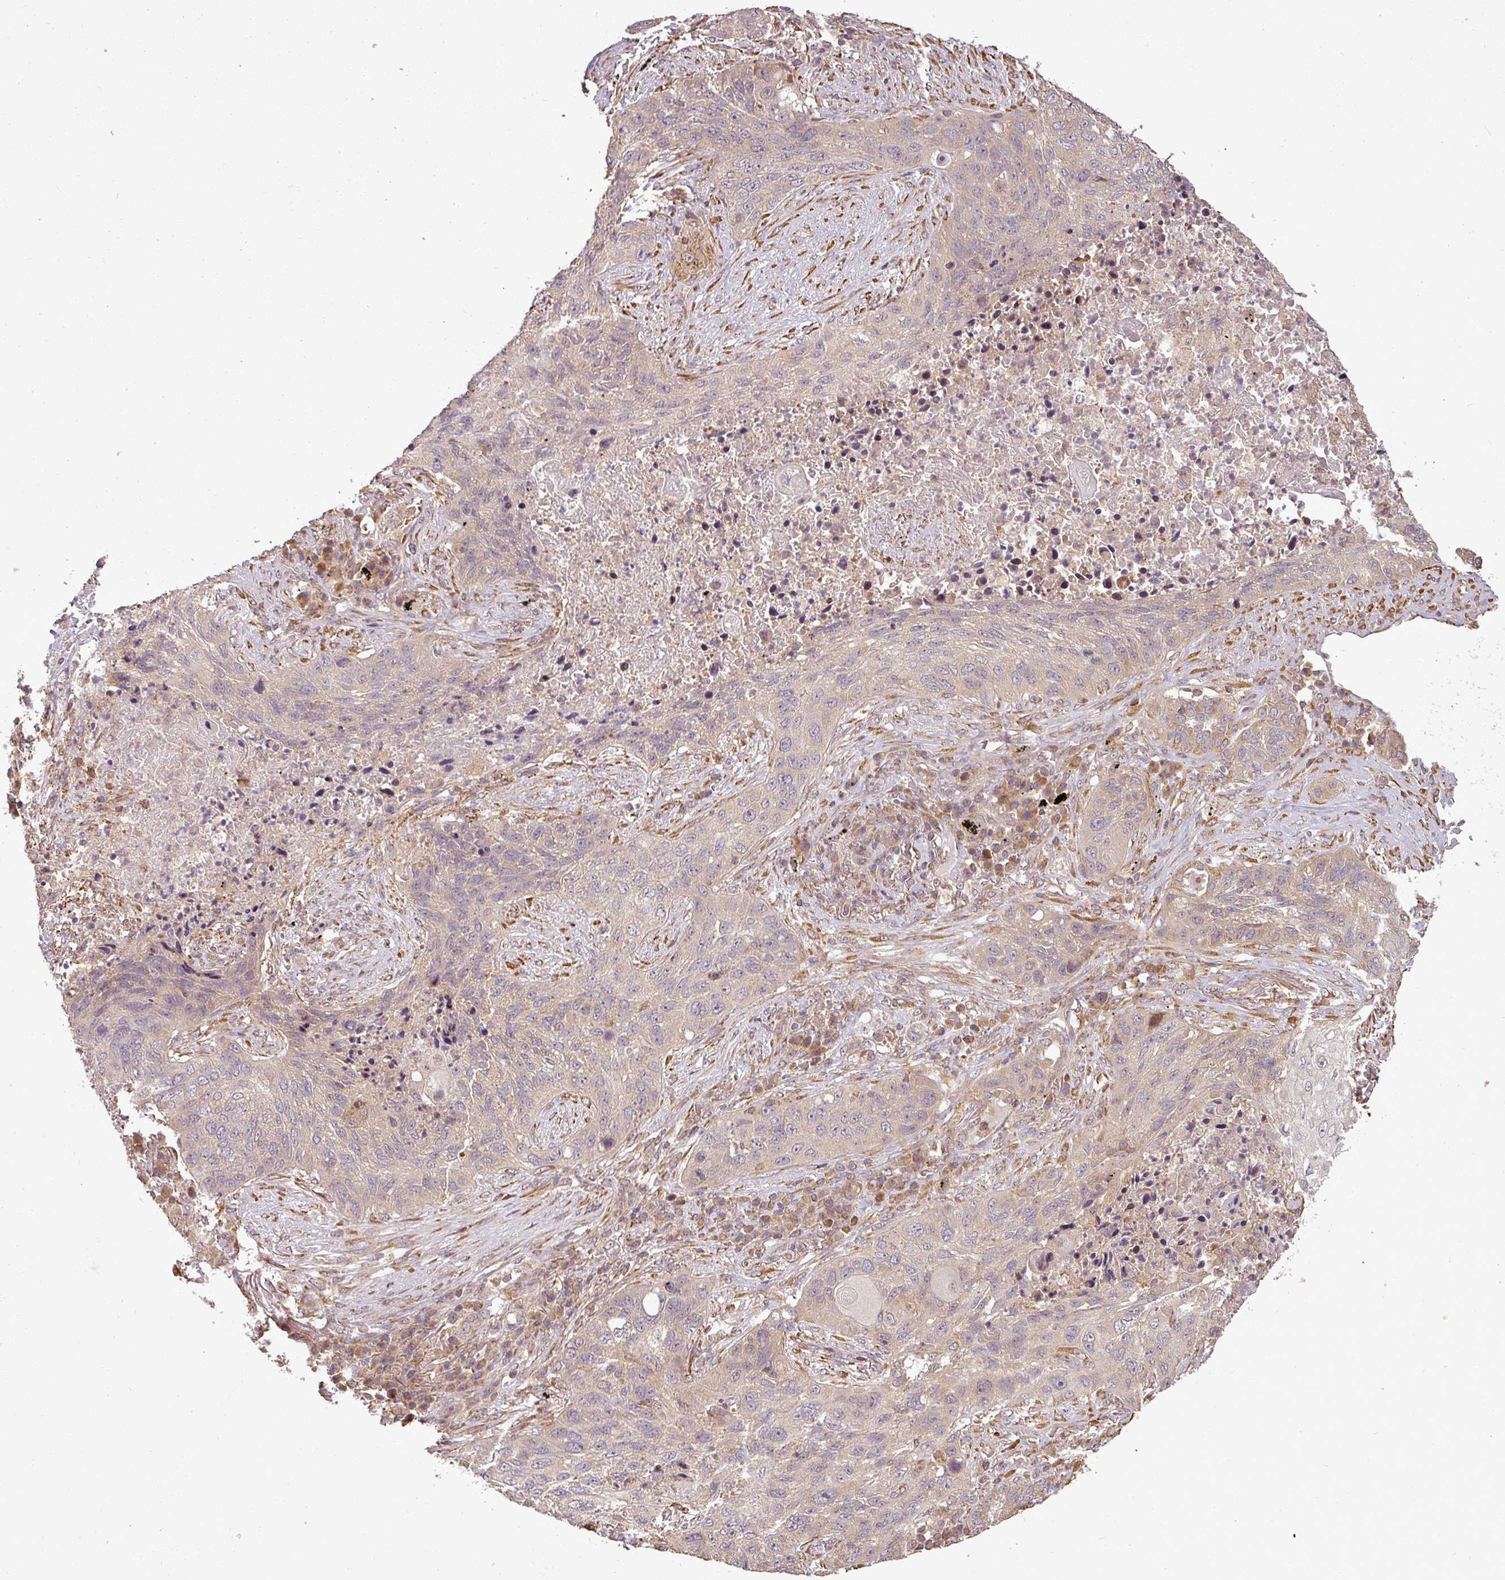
{"staining": {"intensity": "weak", "quantity": "<25%", "location": "cytoplasmic/membranous"}, "tissue": "lung cancer", "cell_type": "Tumor cells", "image_type": "cancer", "snomed": [{"axis": "morphology", "description": "Squamous cell carcinoma, NOS"}, {"axis": "topography", "description": "Lung"}], "caption": "This is an immunohistochemistry (IHC) histopathology image of lung cancer (squamous cell carcinoma). There is no expression in tumor cells.", "gene": "FAIM", "patient": {"sex": "female", "age": 63}}